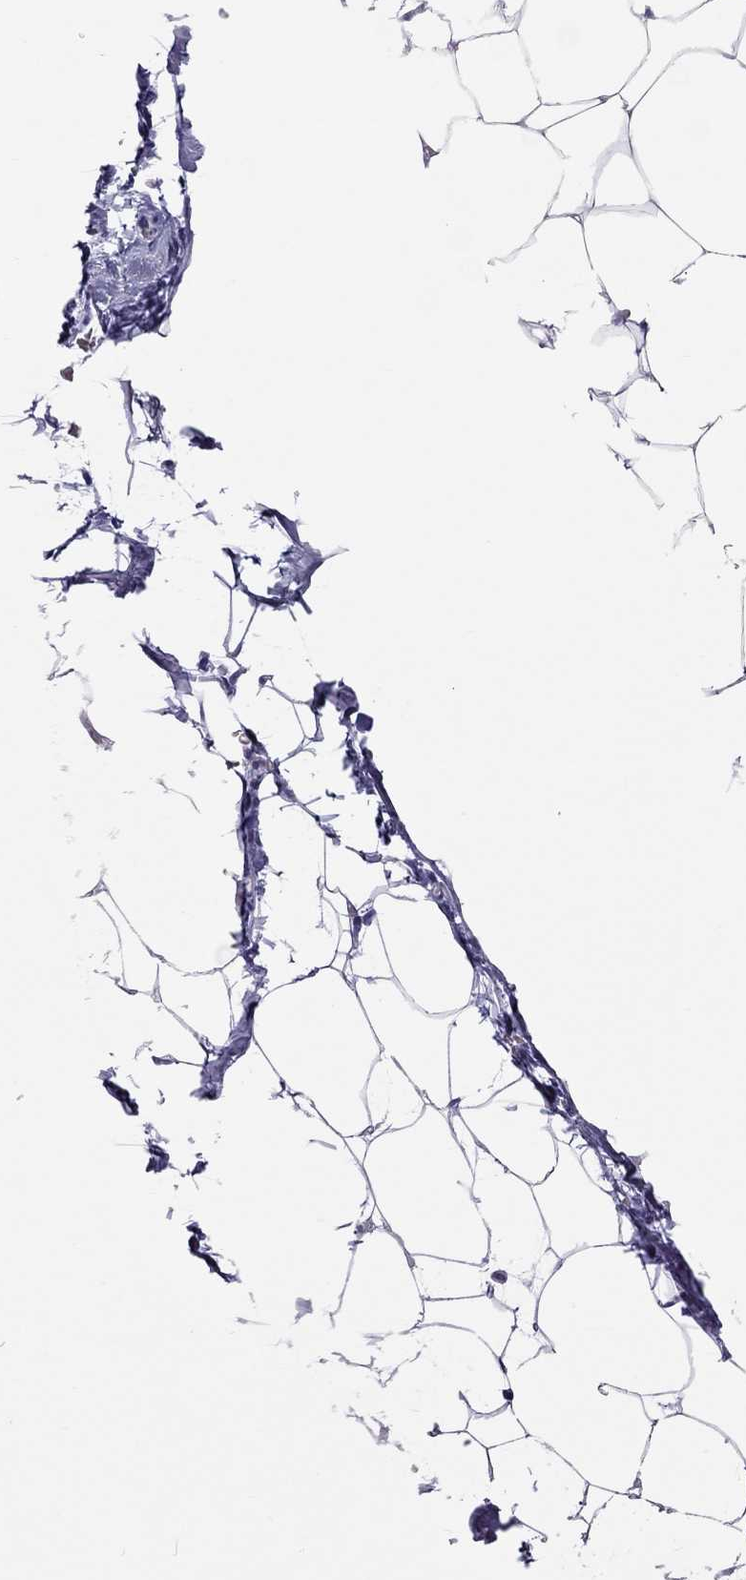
{"staining": {"intensity": "negative", "quantity": "none", "location": "none"}, "tissue": "adipose tissue", "cell_type": "Adipocytes", "image_type": "normal", "snomed": [{"axis": "morphology", "description": "Normal tissue, NOS"}, {"axis": "topography", "description": "Adipose tissue"}], "caption": "Human adipose tissue stained for a protein using IHC displays no positivity in adipocytes.", "gene": "STAG3", "patient": {"sex": "male", "age": 57}}